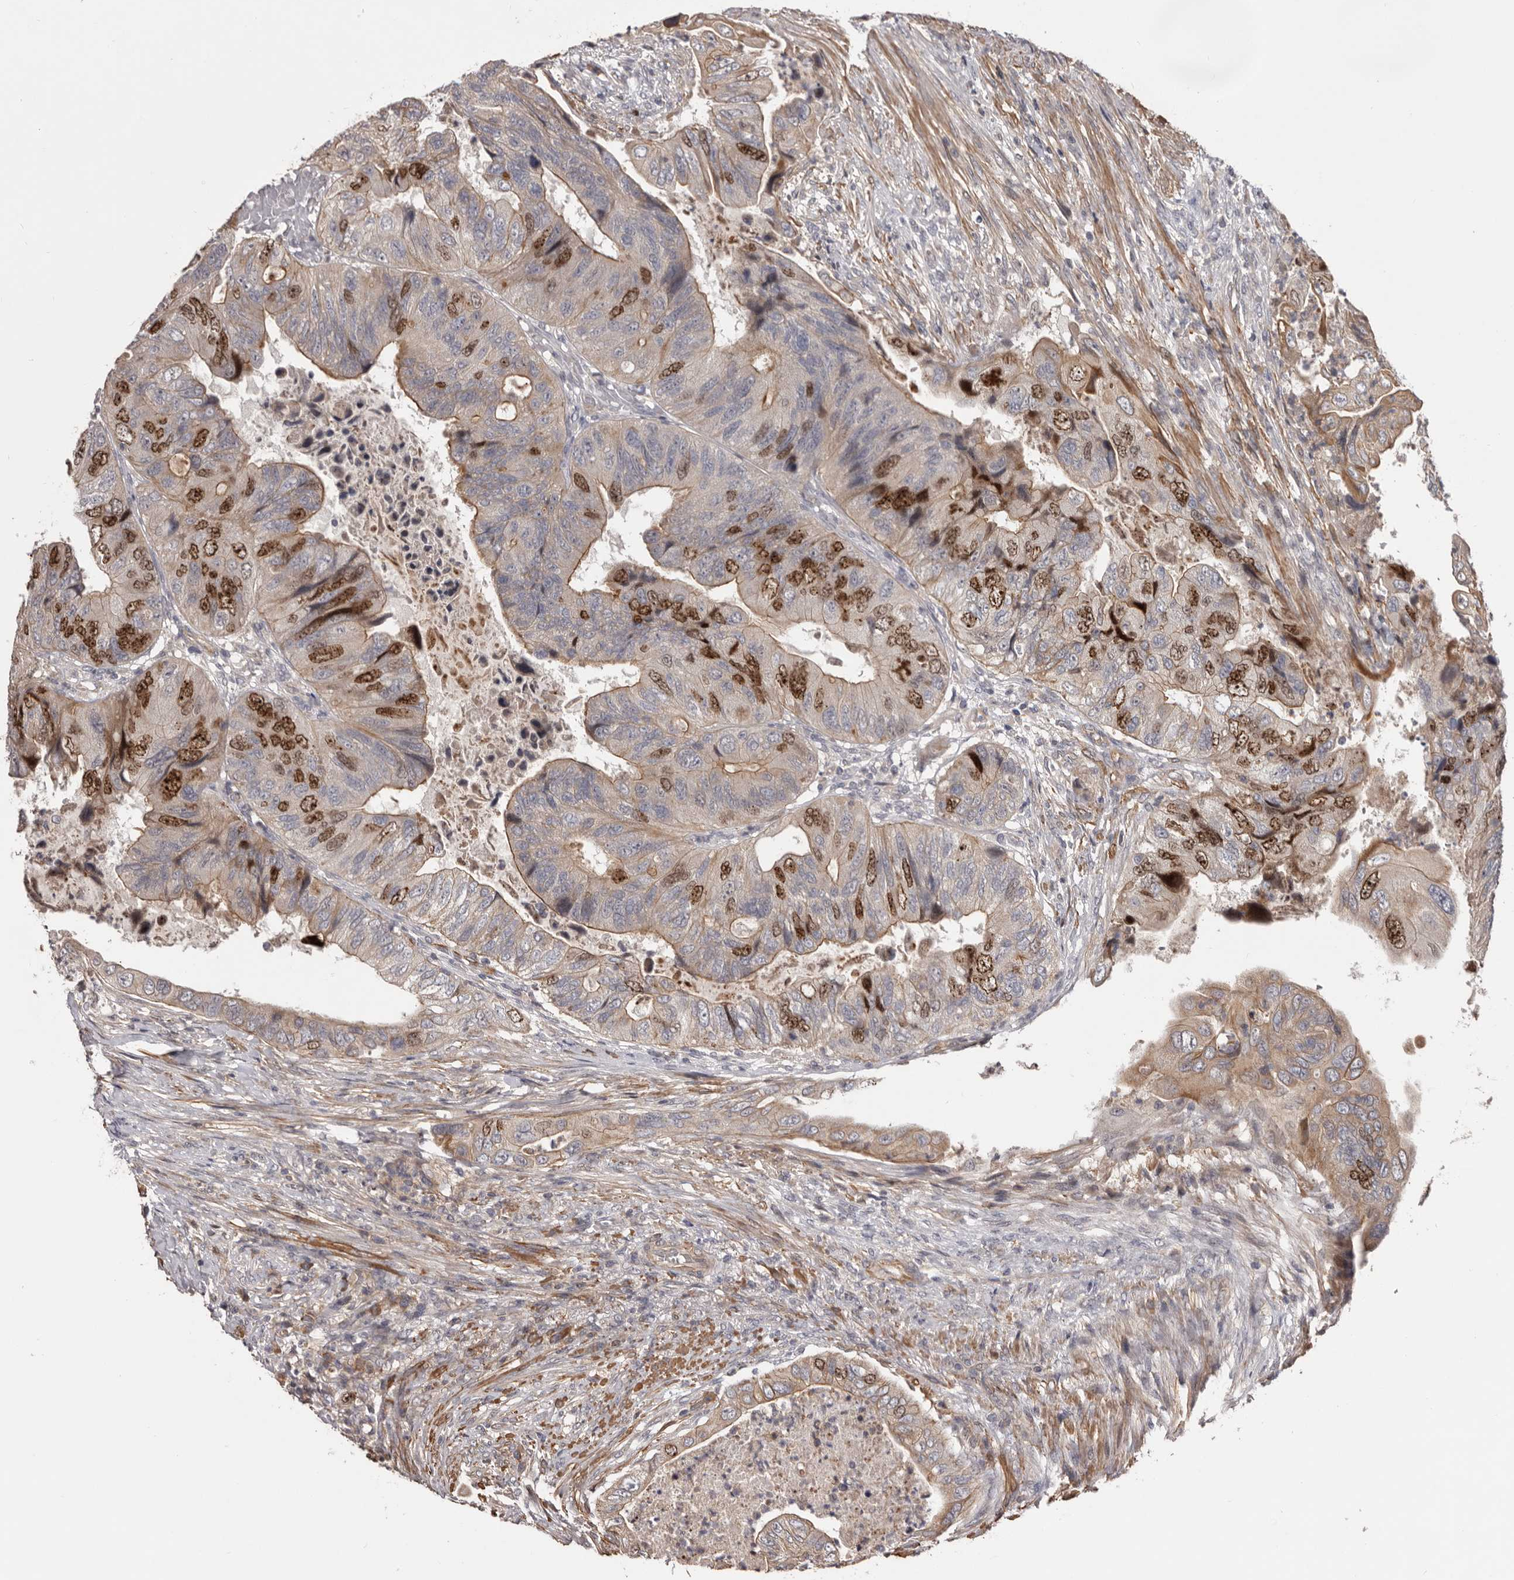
{"staining": {"intensity": "moderate", "quantity": "25%-75%", "location": "nuclear"}, "tissue": "colorectal cancer", "cell_type": "Tumor cells", "image_type": "cancer", "snomed": [{"axis": "morphology", "description": "Adenocarcinoma, NOS"}, {"axis": "topography", "description": "Rectum"}], "caption": "A brown stain labels moderate nuclear expression of a protein in colorectal cancer (adenocarcinoma) tumor cells.", "gene": "CDCA8", "patient": {"sex": "male", "age": 63}}